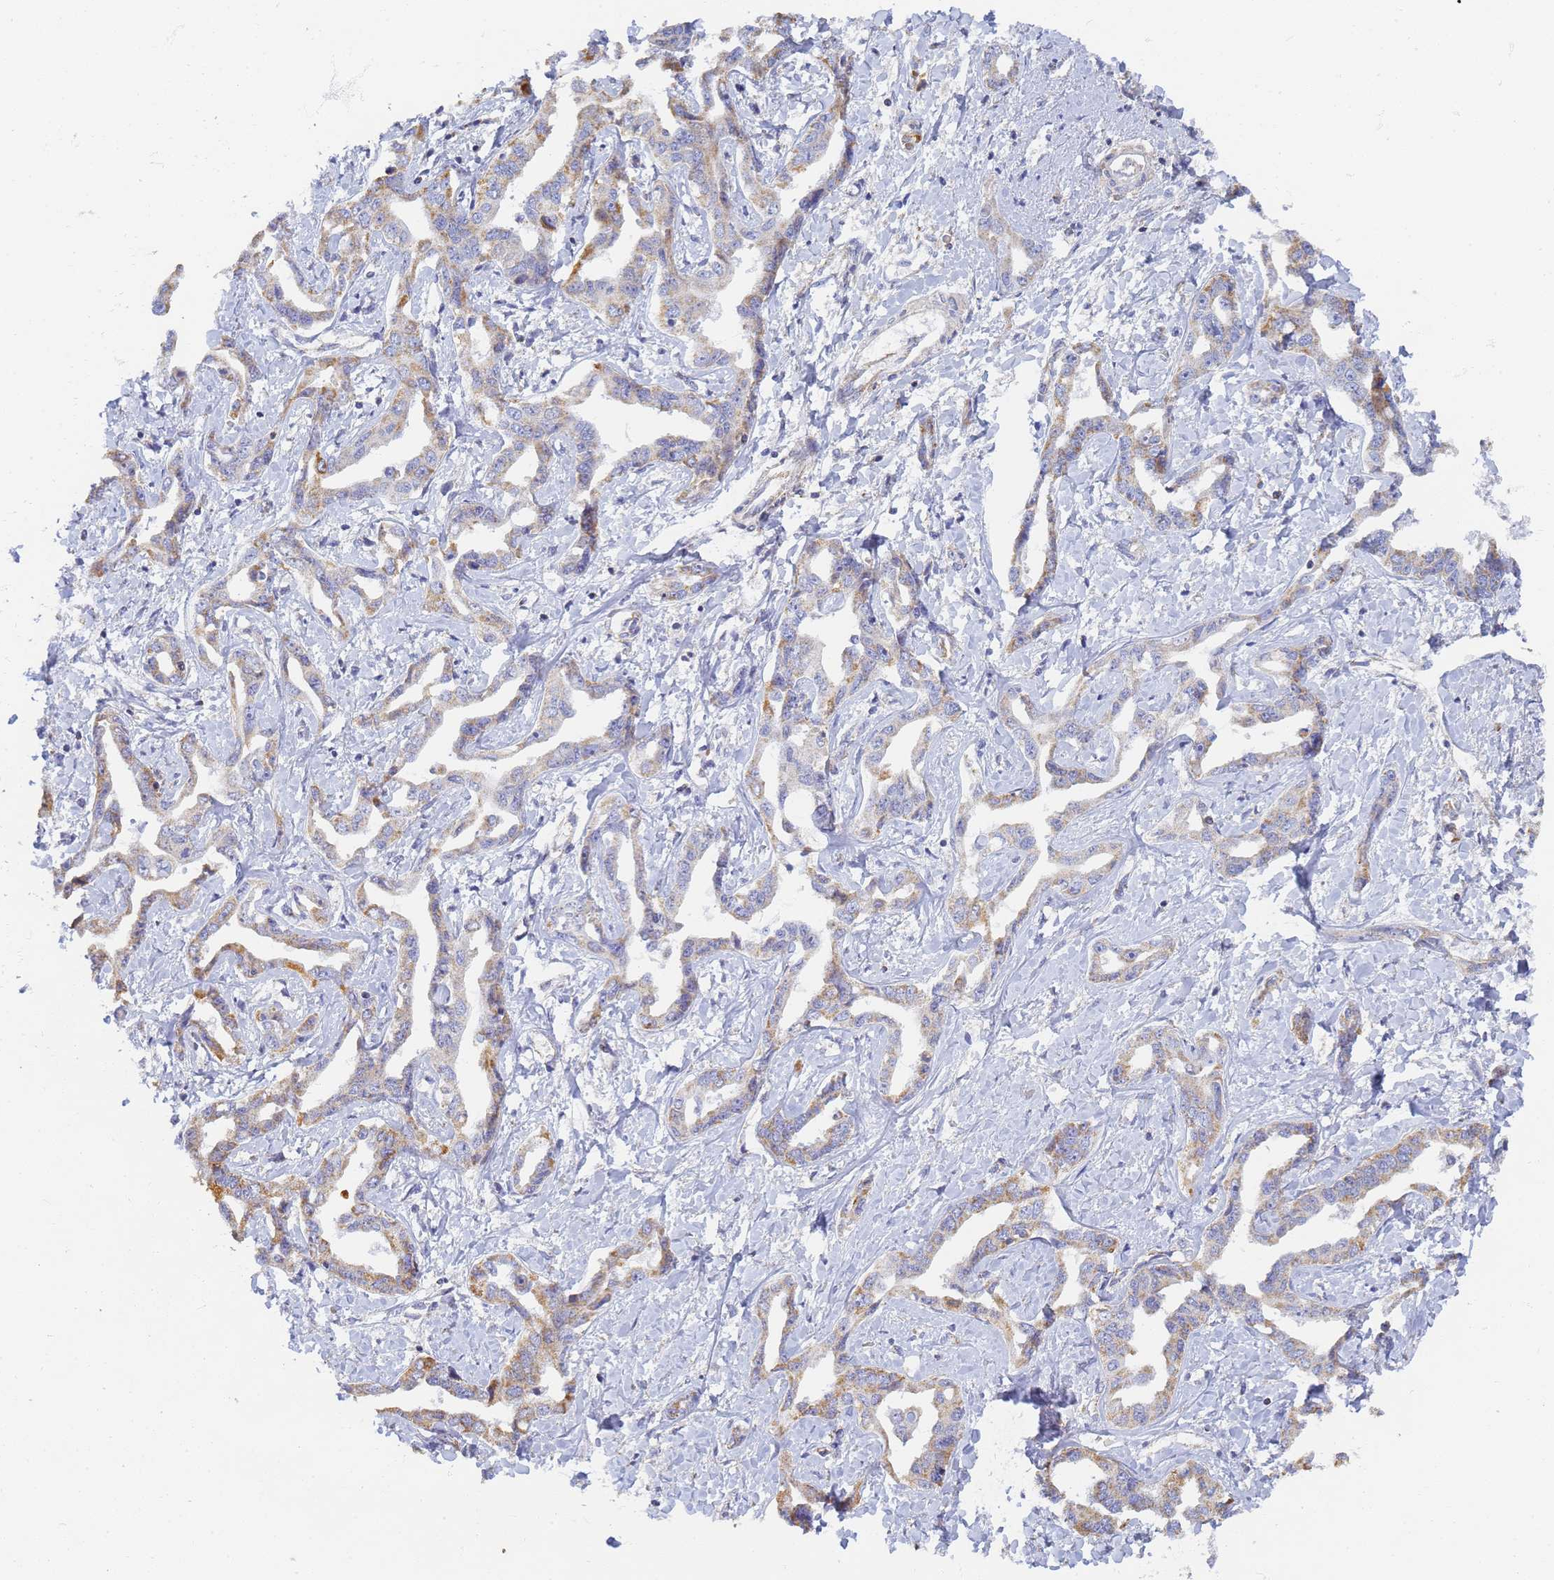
{"staining": {"intensity": "moderate", "quantity": "<25%", "location": "cytoplasmic/membranous"}, "tissue": "liver cancer", "cell_type": "Tumor cells", "image_type": "cancer", "snomed": [{"axis": "morphology", "description": "Cholangiocarcinoma"}, {"axis": "topography", "description": "Liver"}], "caption": "The image shows staining of liver cancer, revealing moderate cytoplasmic/membranous protein staining (brown color) within tumor cells.", "gene": "UTP23", "patient": {"sex": "male", "age": 59}}